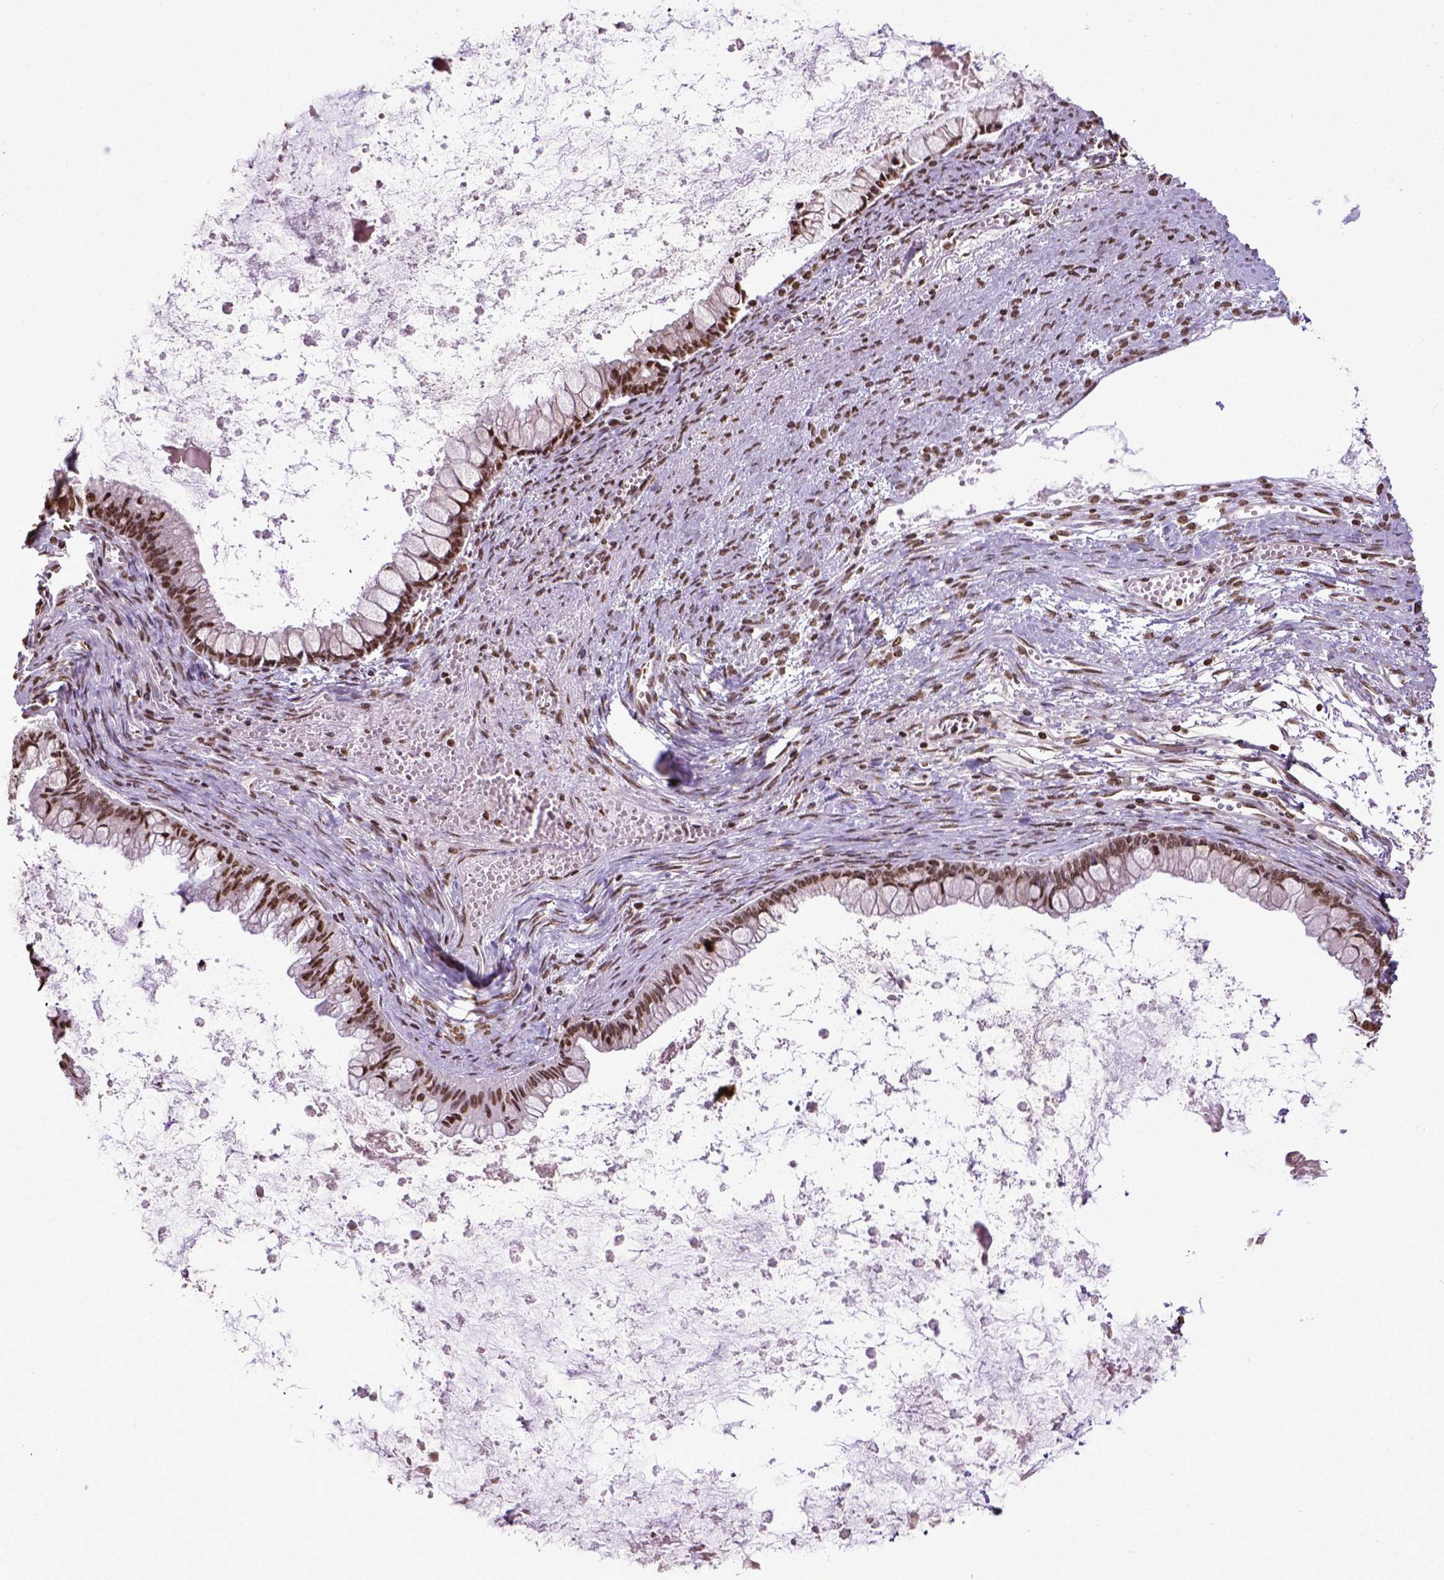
{"staining": {"intensity": "strong", "quantity": ">75%", "location": "nuclear"}, "tissue": "ovarian cancer", "cell_type": "Tumor cells", "image_type": "cancer", "snomed": [{"axis": "morphology", "description": "Cystadenocarcinoma, mucinous, NOS"}, {"axis": "topography", "description": "Ovary"}], "caption": "Protein expression analysis of ovarian cancer (mucinous cystadenocarcinoma) shows strong nuclear expression in approximately >75% of tumor cells.", "gene": "ZNF75D", "patient": {"sex": "female", "age": 67}}